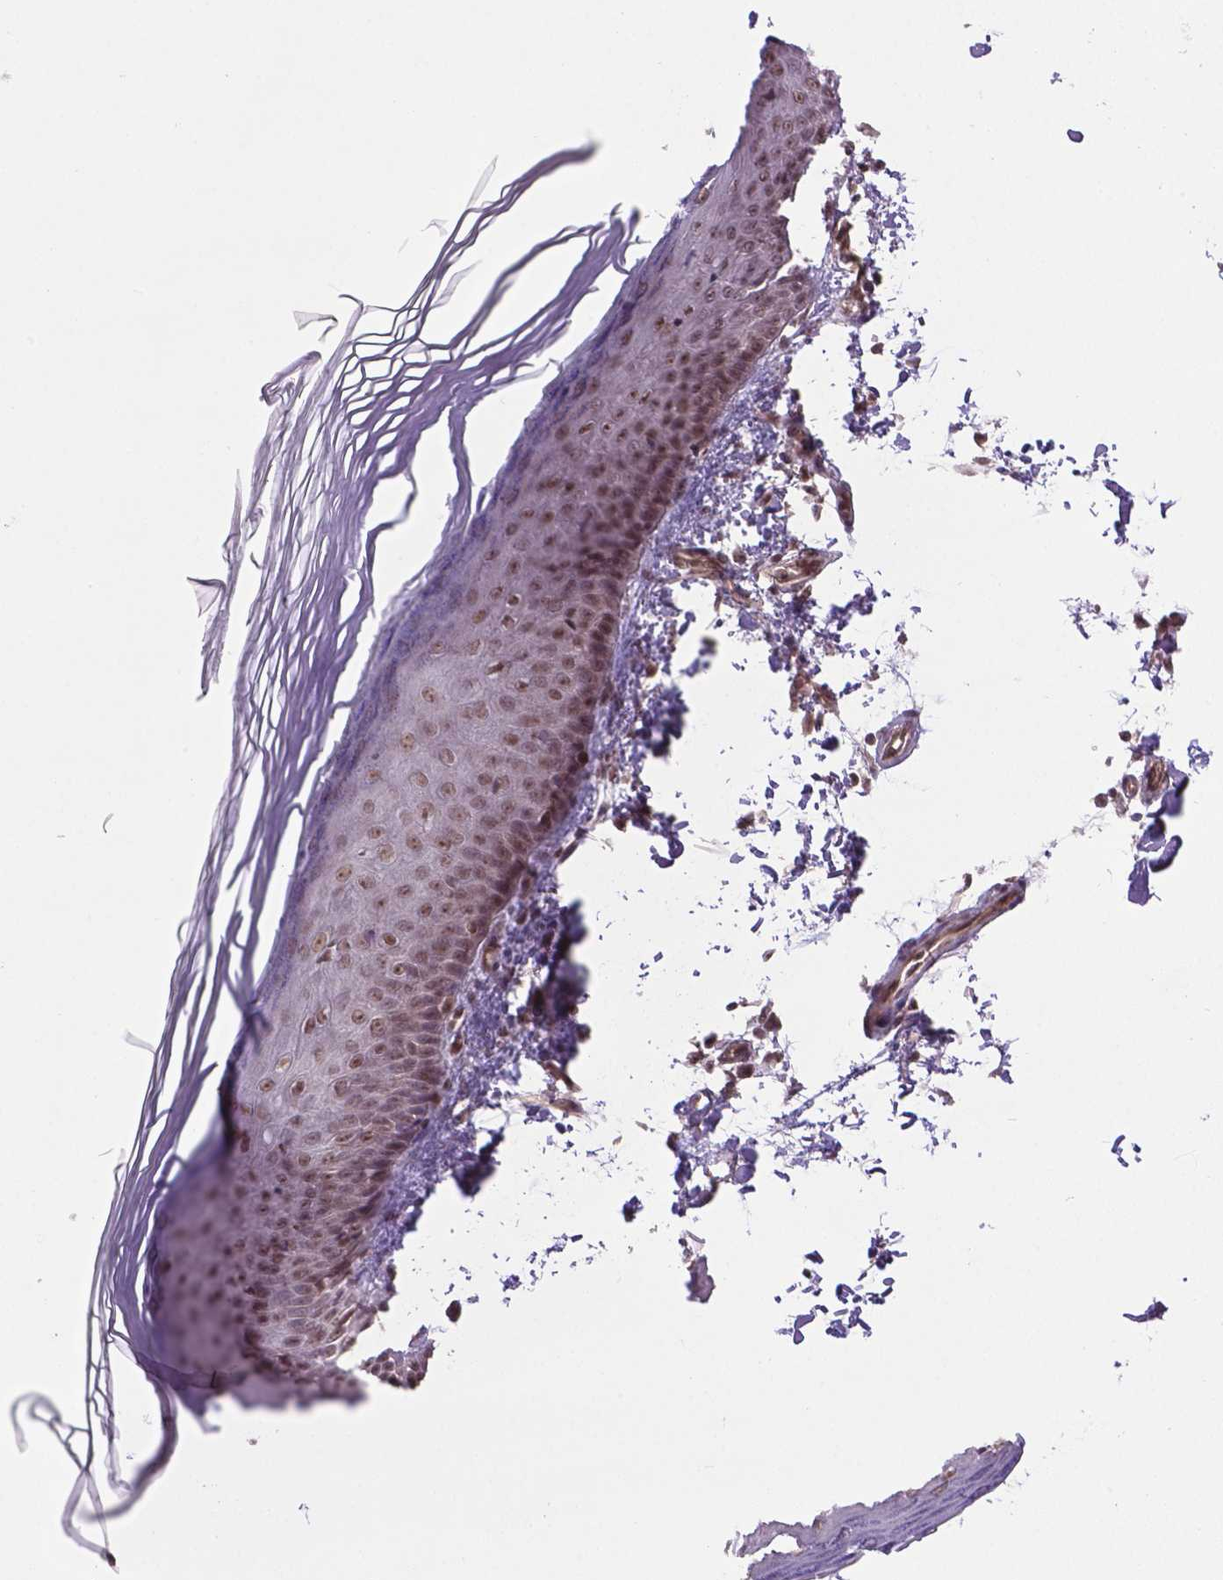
{"staining": {"intensity": "moderate", "quantity": ">75%", "location": "cytoplasmic/membranous,nuclear"}, "tissue": "skin", "cell_type": "Fibroblasts", "image_type": "normal", "snomed": [{"axis": "morphology", "description": "Normal tissue, NOS"}, {"axis": "topography", "description": "Skin"}], "caption": "Immunohistochemical staining of normal human skin displays medium levels of moderate cytoplasmic/membranous,nuclear staining in approximately >75% of fibroblasts.", "gene": "ANKRD54", "patient": {"sex": "female", "age": 62}}